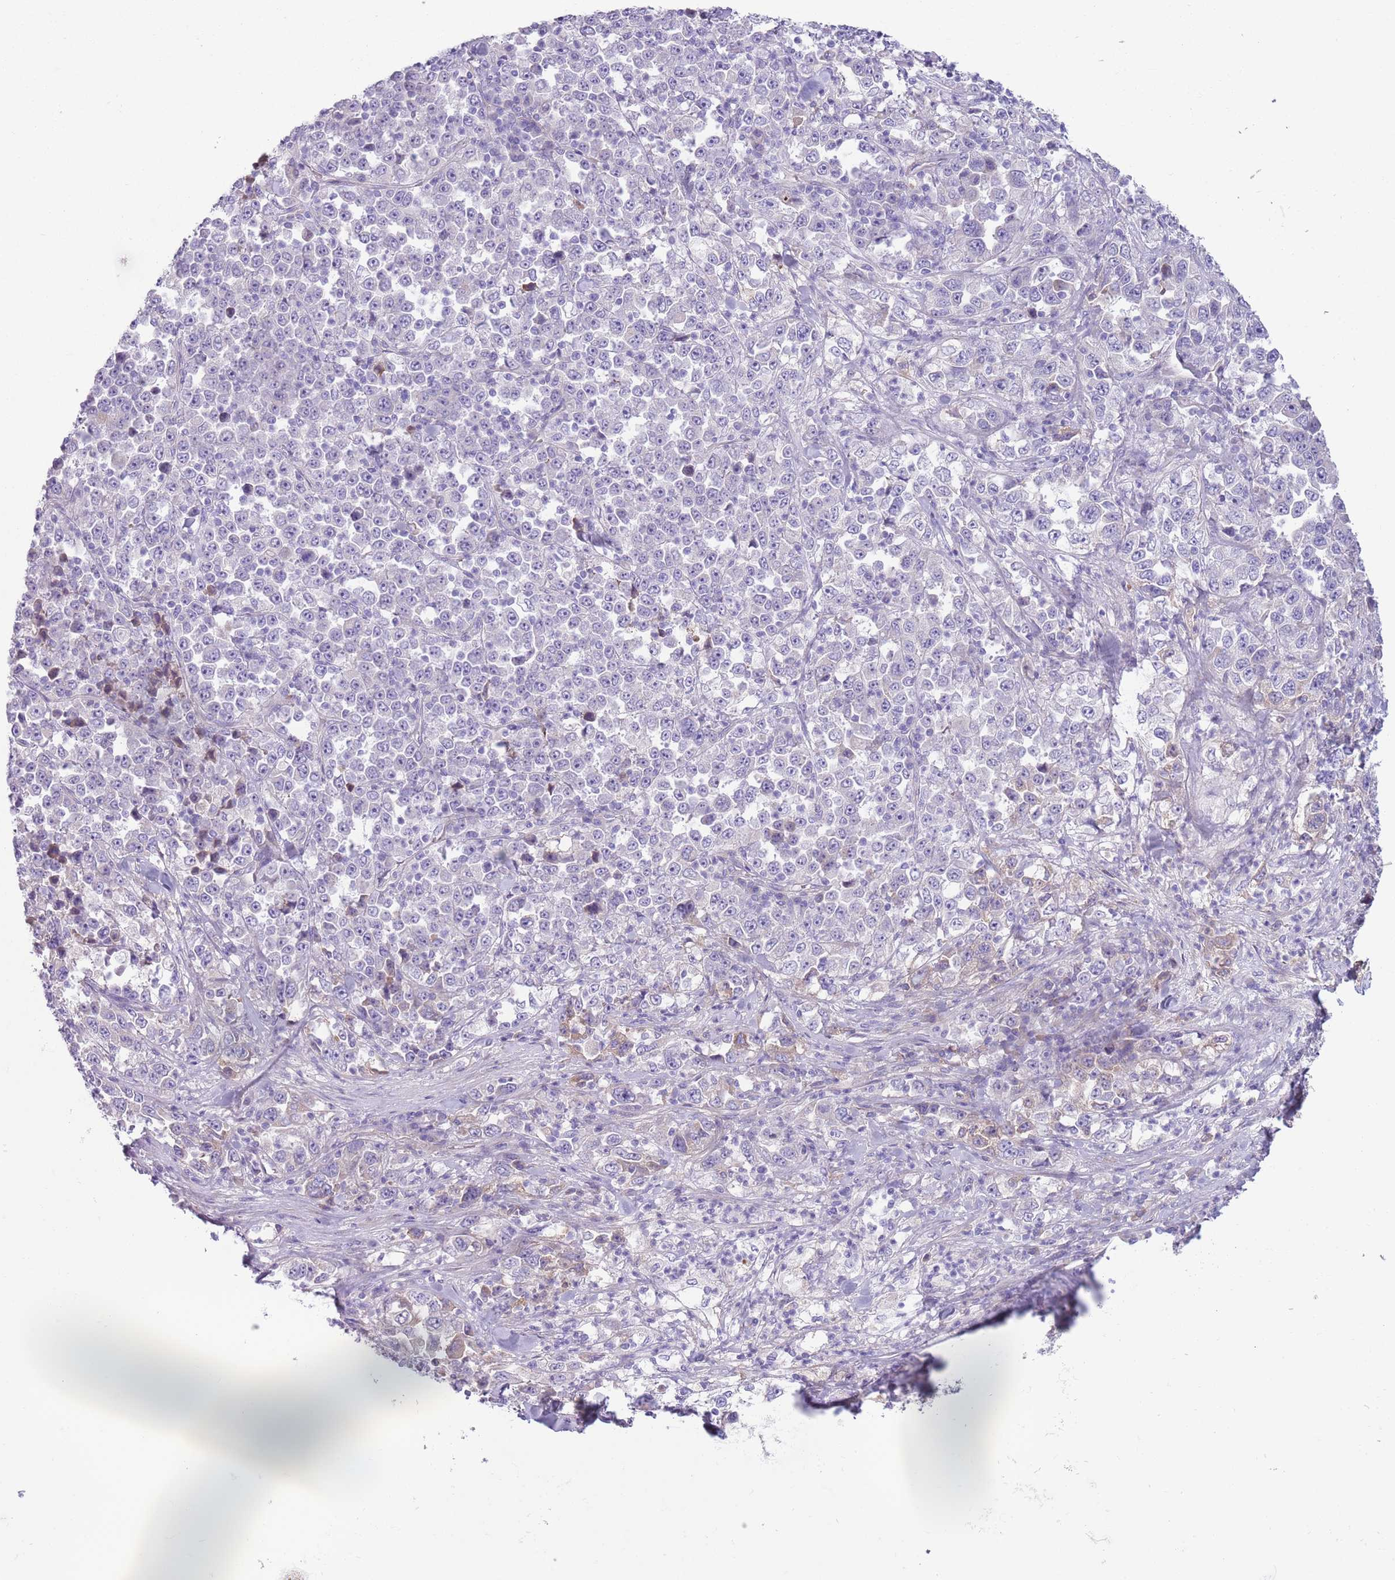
{"staining": {"intensity": "negative", "quantity": "none", "location": "none"}, "tissue": "stomach cancer", "cell_type": "Tumor cells", "image_type": "cancer", "snomed": [{"axis": "morphology", "description": "Normal tissue, NOS"}, {"axis": "morphology", "description": "Adenocarcinoma, NOS"}, {"axis": "topography", "description": "Stomach, upper"}, {"axis": "topography", "description": "Stomach"}], "caption": "DAB immunohistochemical staining of stomach cancer (adenocarcinoma) demonstrates no significant positivity in tumor cells. (Stains: DAB immunohistochemistry with hematoxylin counter stain, Microscopy: brightfield microscopy at high magnification).", "gene": "CFH", "patient": {"sex": "male", "age": 59}}